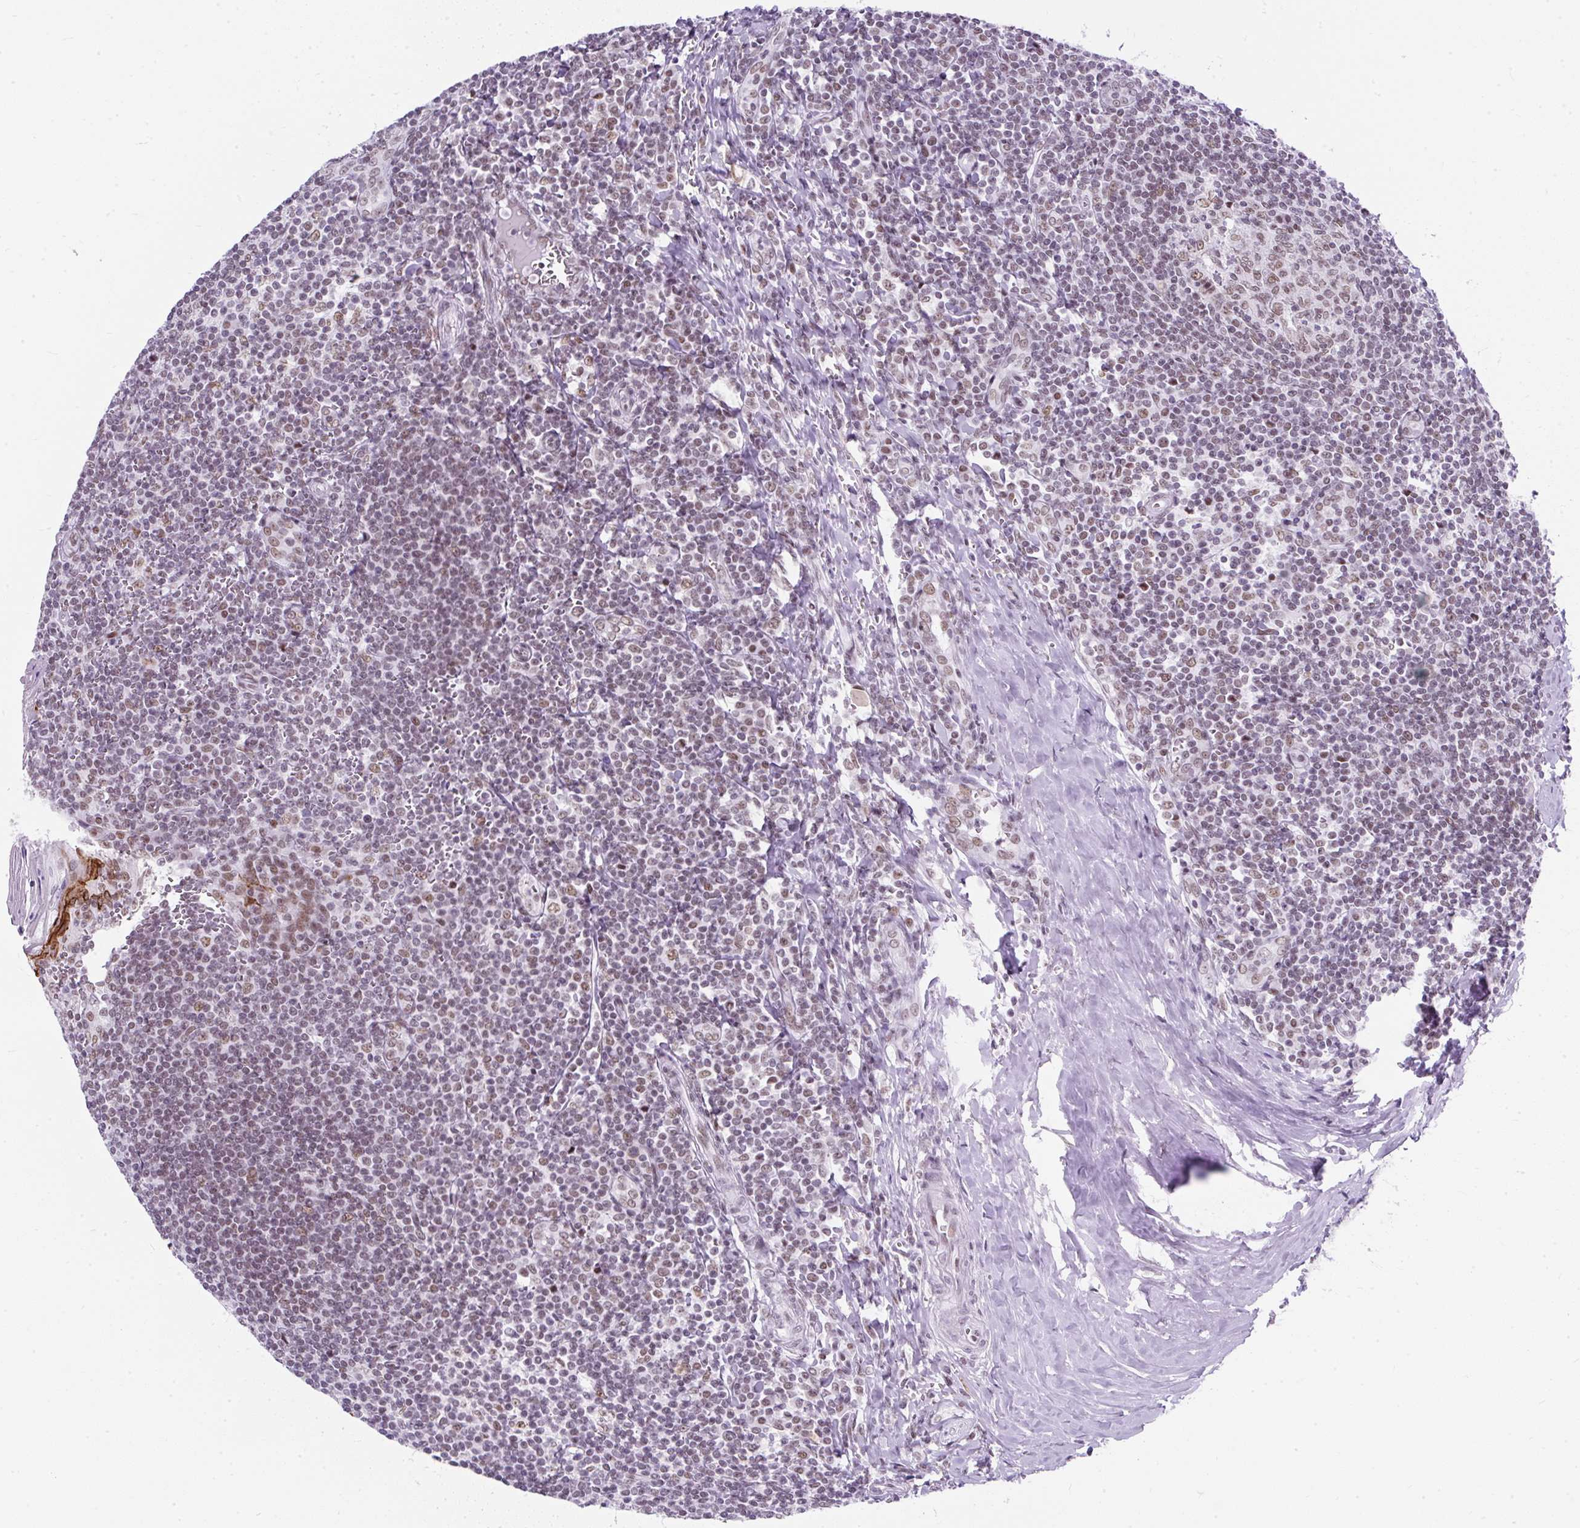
{"staining": {"intensity": "moderate", "quantity": "25%-75%", "location": "nuclear"}, "tissue": "tonsil", "cell_type": "Germinal center cells", "image_type": "normal", "snomed": [{"axis": "morphology", "description": "Normal tissue, NOS"}, {"axis": "topography", "description": "Tonsil"}], "caption": "Germinal center cells demonstrate moderate nuclear positivity in approximately 25%-75% of cells in benign tonsil. (Brightfield microscopy of DAB IHC at high magnification).", "gene": "PLCXD2", "patient": {"sex": "male", "age": 27}}